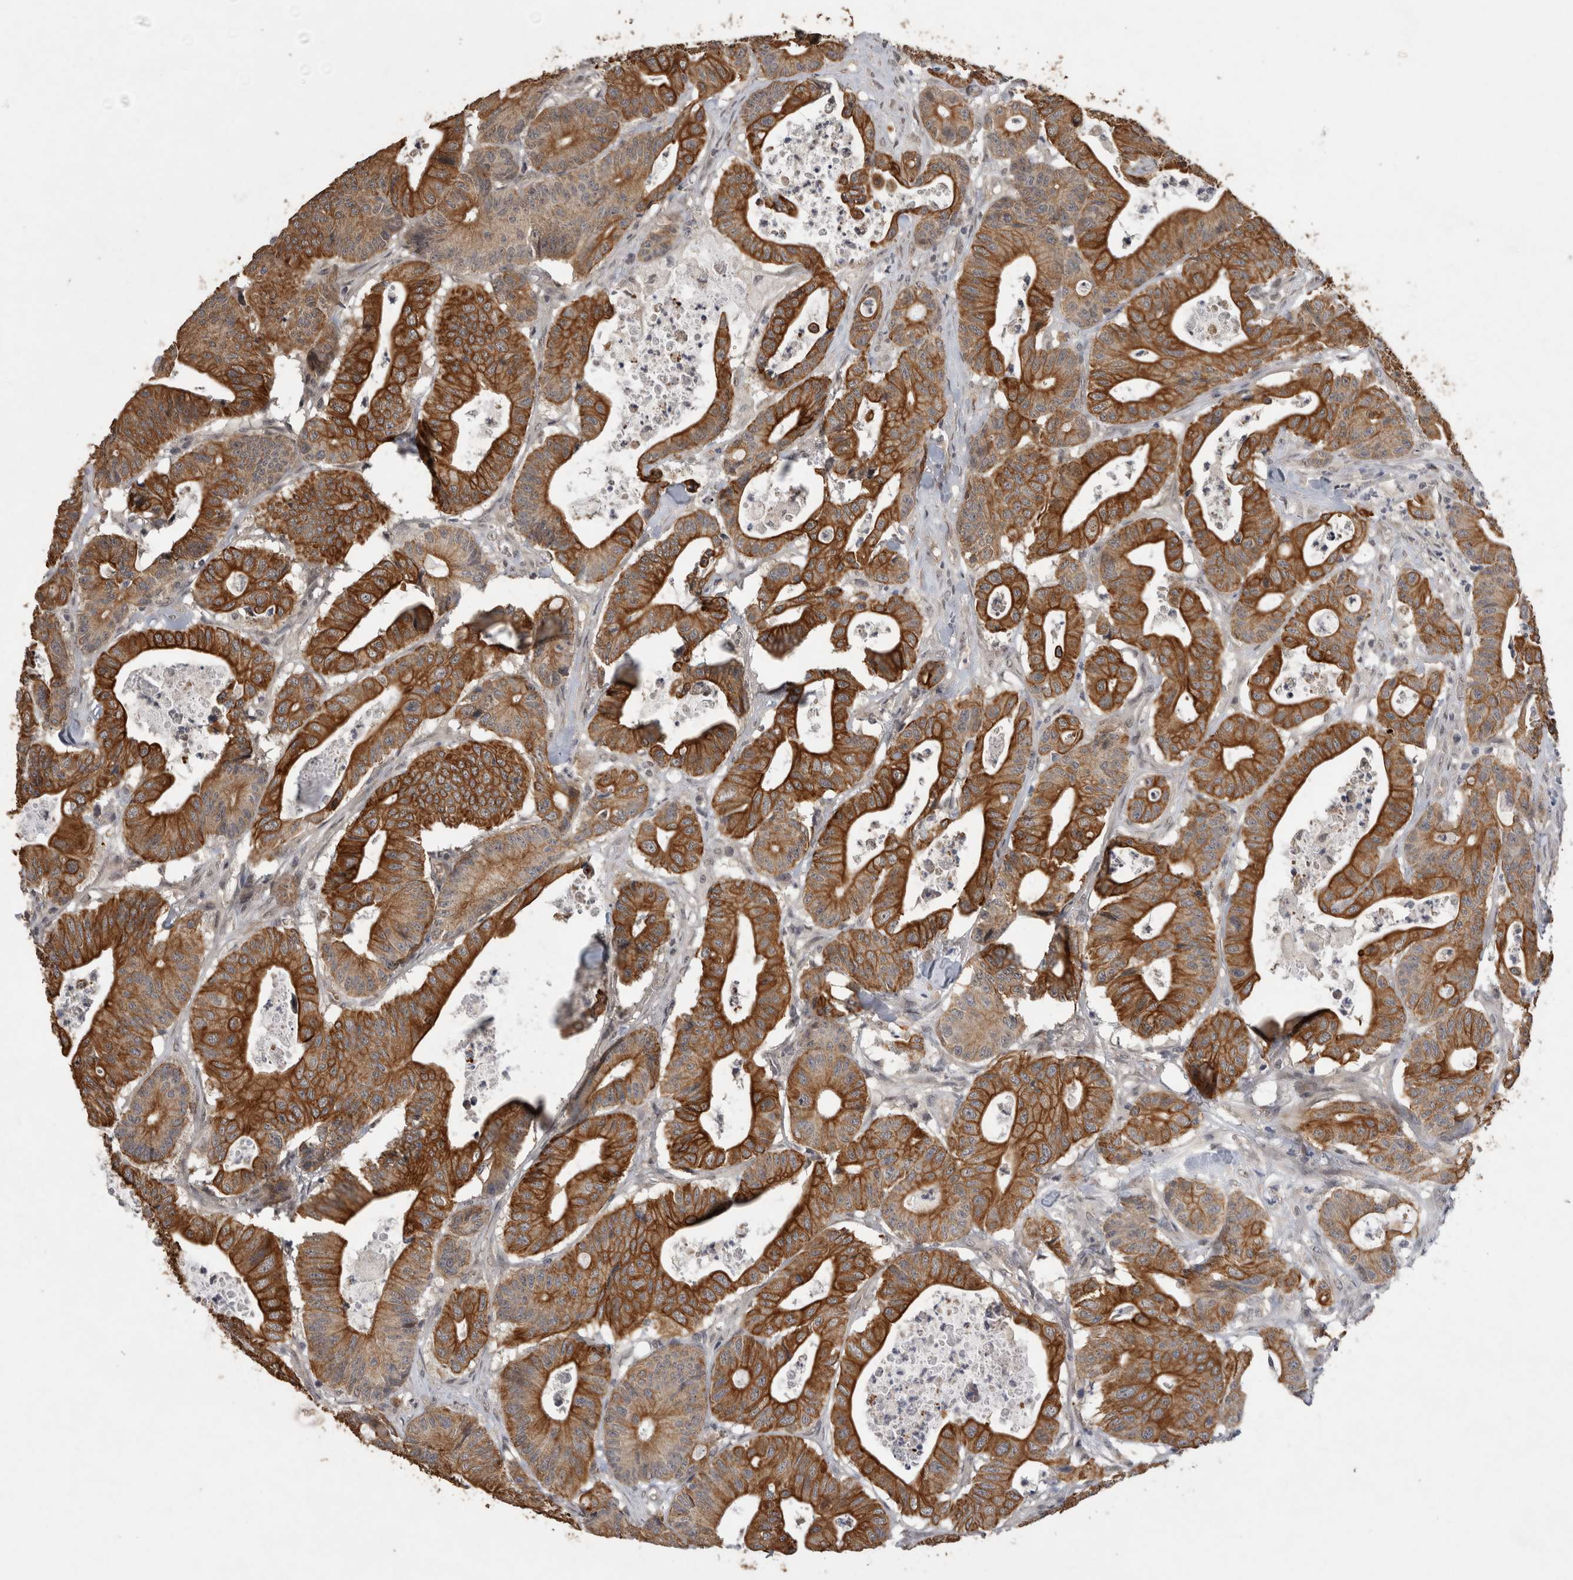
{"staining": {"intensity": "strong", "quantity": ">75%", "location": "cytoplasmic/membranous"}, "tissue": "colorectal cancer", "cell_type": "Tumor cells", "image_type": "cancer", "snomed": [{"axis": "morphology", "description": "Adenocarcinoma, NOS"}, {"axis": "topography", "description": "Colon"}], "caption": "Immunohistochemical staining of adenocarcinoma (colorectal) reveals high levels of strong cytoplasmic/membranous positivity in approximately >75% of tumor cells. Using DAB (brown) and hematoxylin (blue) stains, captured at high magnification using brightfield microscopy.", "gene": "RHPN1", "patient": {"sex": "female", "age": 84}}